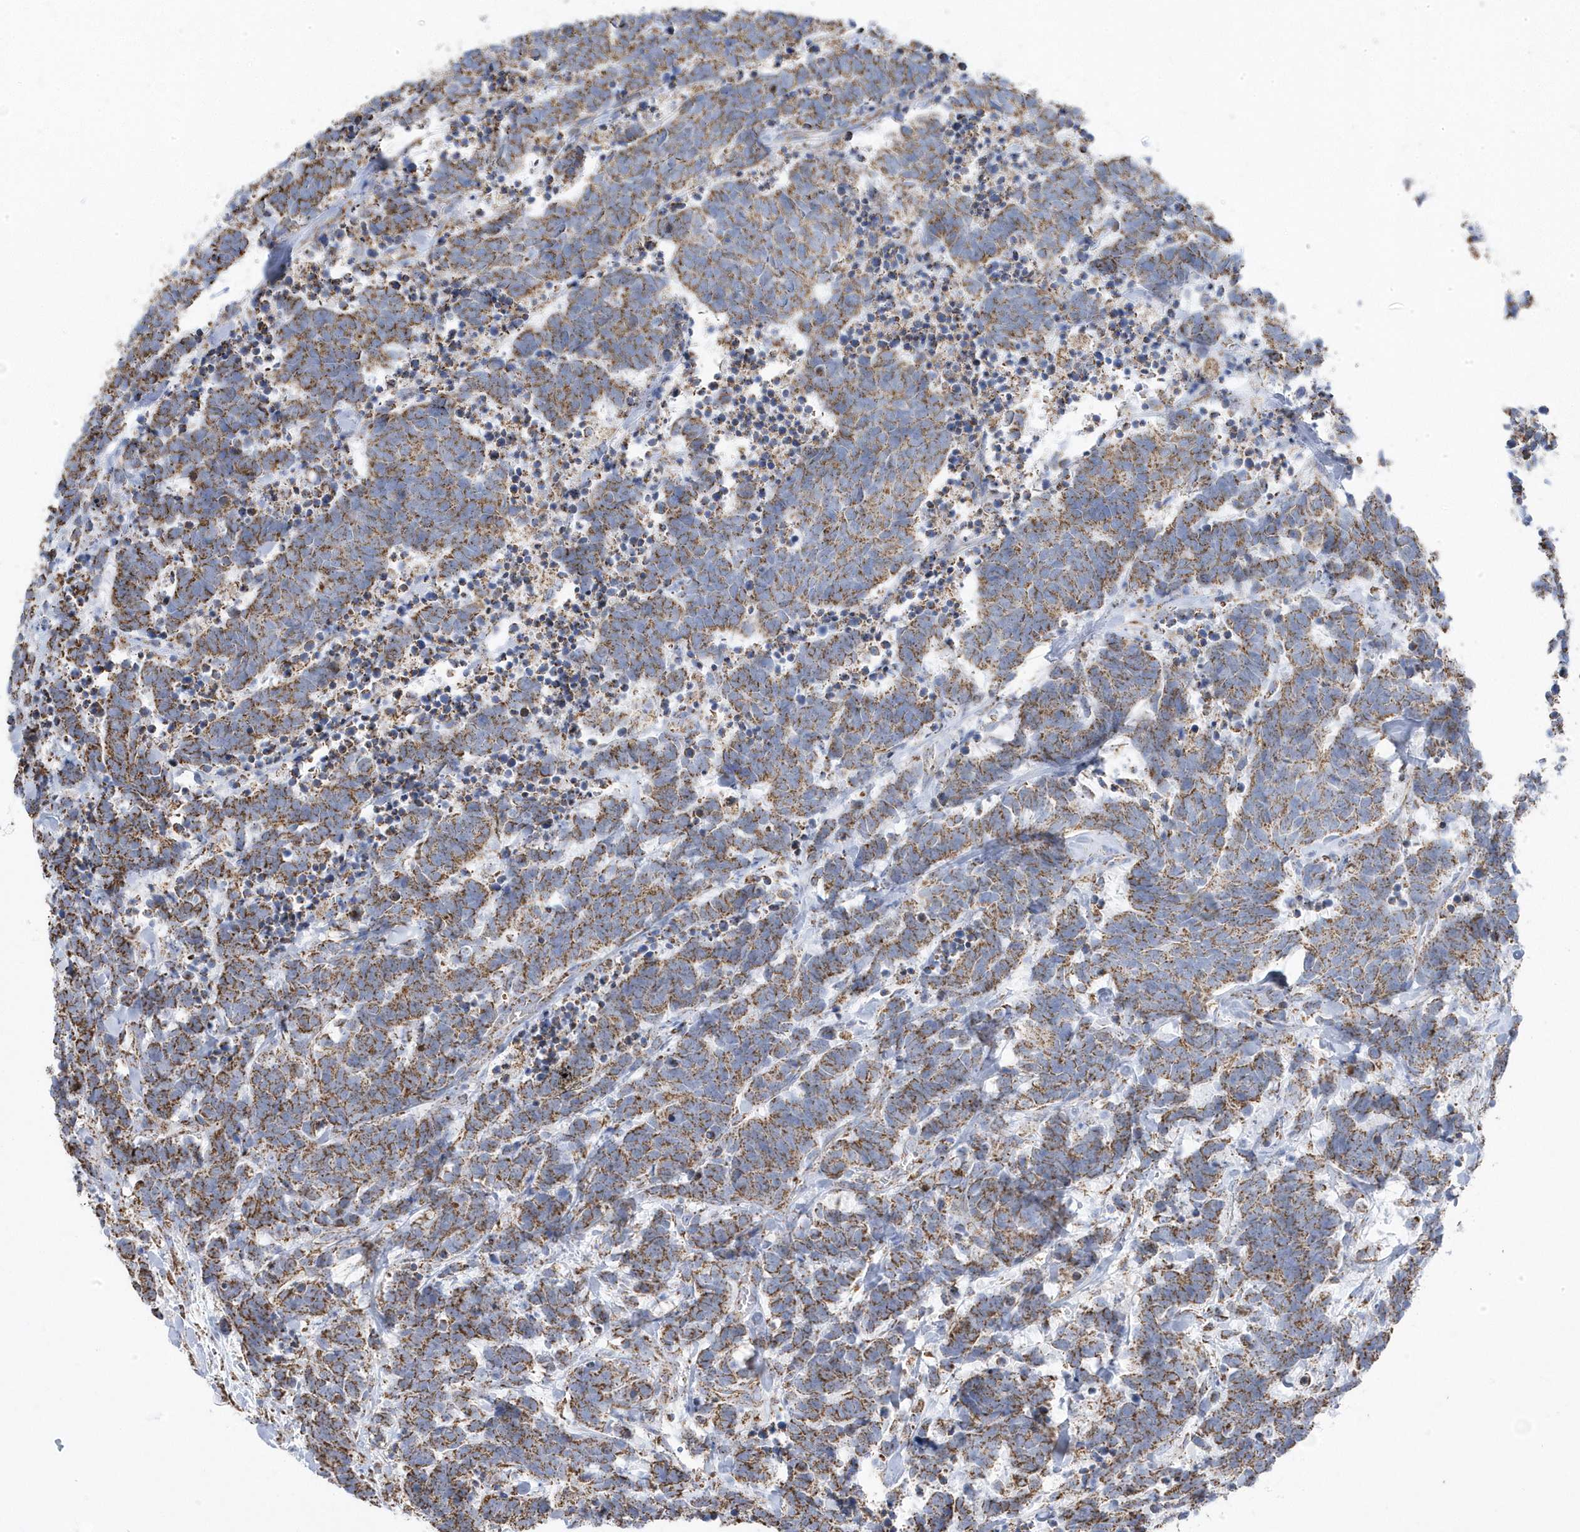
{"staining": {"intensity": "moderate", "quantity": ">75%", "location": "cytoplasmic/membranous"}, "tissue": "carcinoid", "cell_type": "Tumor cells", "image_type": "cancer", "snomed": [{"axis": "morphology", "description": "Carcinoma, NOS"}, {"axis": "morphology", "description": "Carcinoid, malignant, NOS"}, {"axis": "topography", "description": "Urinary bladder"}], "caption": "IHC of carcinoid shows medium levels of moderate cytoplasmic/membranous expression in approximately >75% of tumor cells.", "gene": "GTPBP8", "patient": {"sex": "male", "age": 57}}